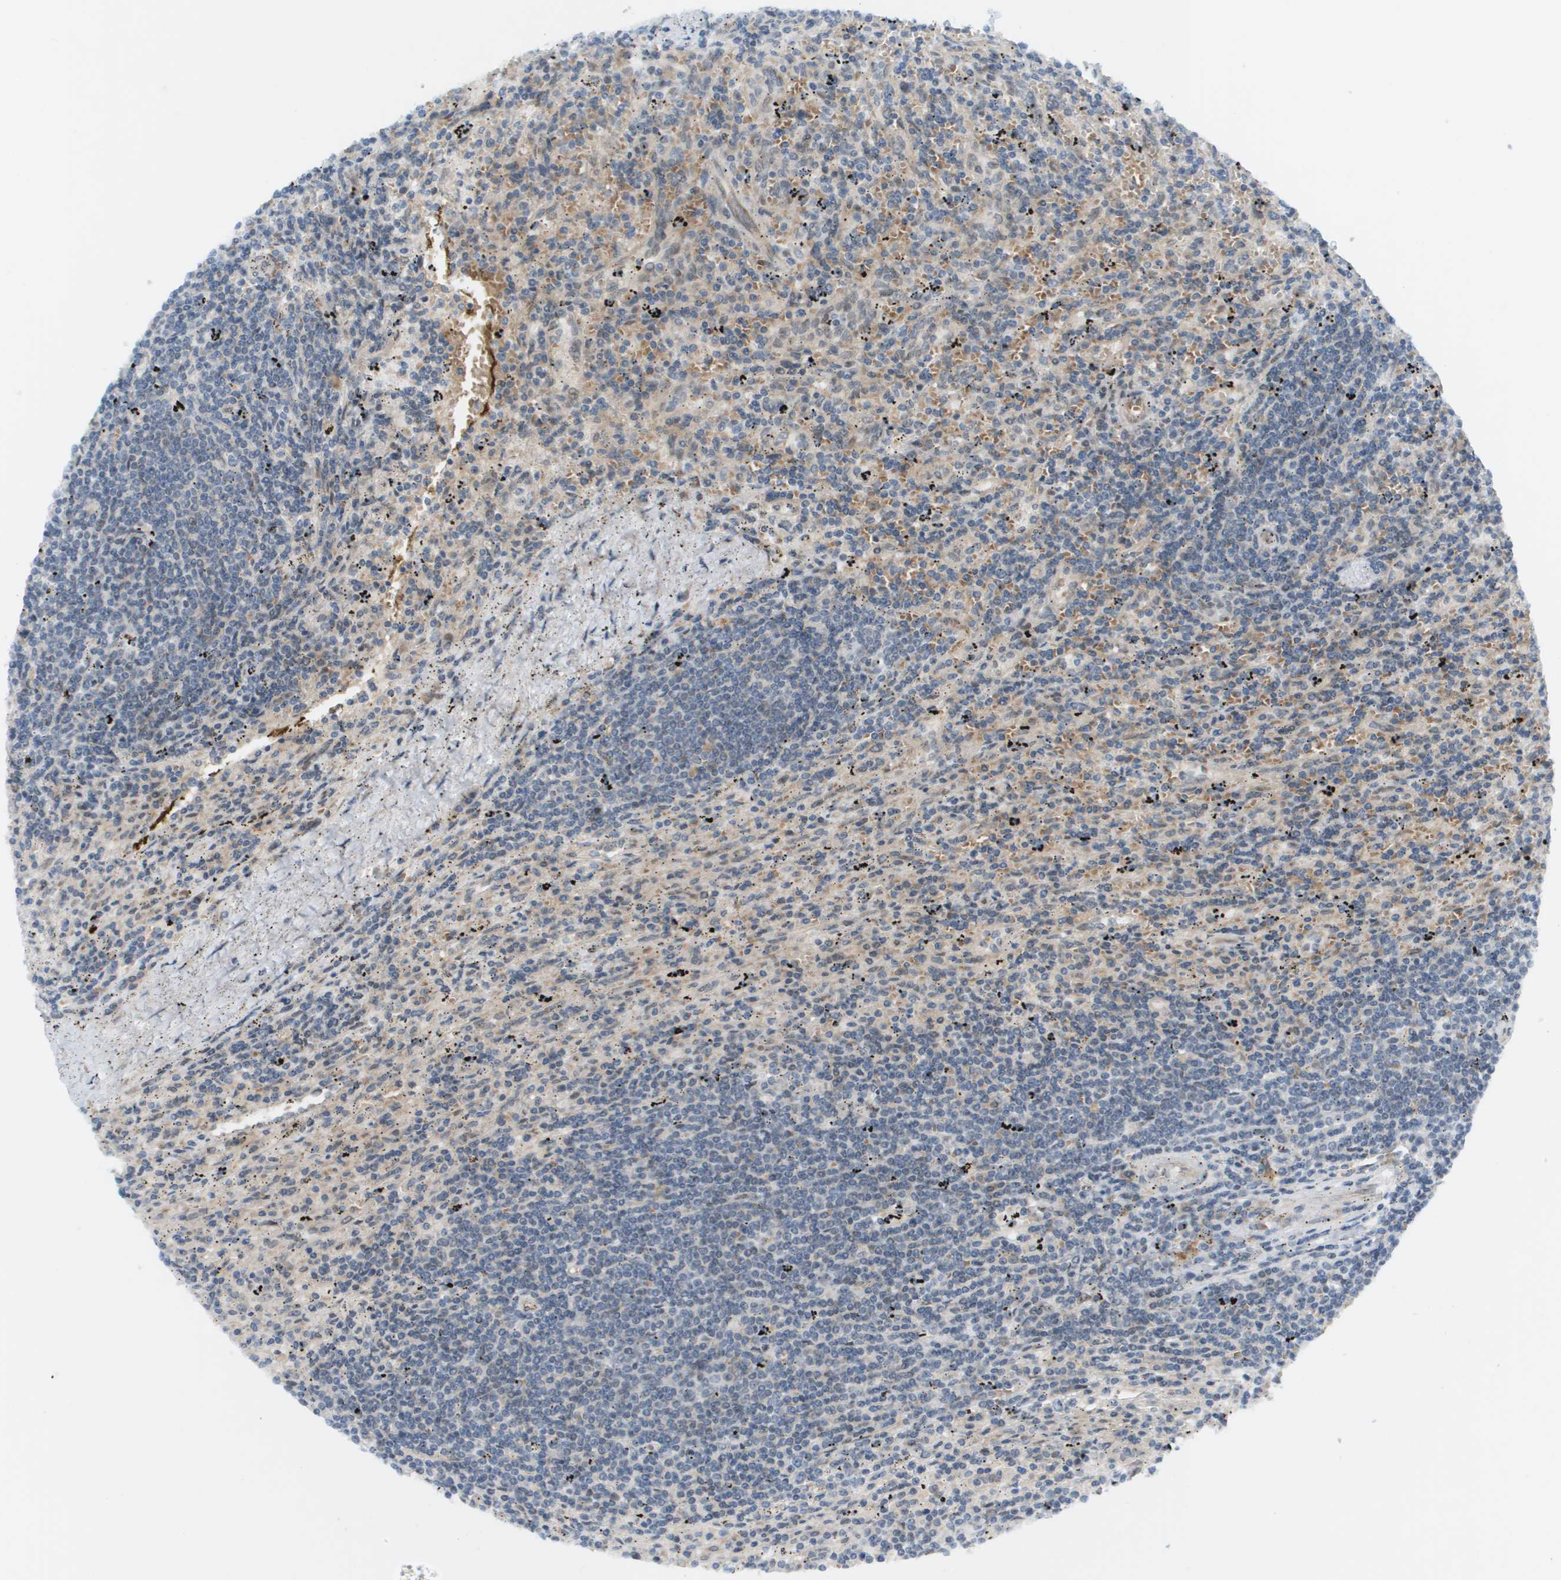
{"staining": {"intensity": "negative", "quantity": "none", "location": "none"}, "tissue": "lymphoma", "cell_type": "Tumor cells", "image_type": "cancer", "snomed": [{"axis": "morphology", "description": "Malignant lymphoma, non-Hodgkin's type, Low grade"}, {"axis": "topography", "description": "Spleen"}], "caption": "Immunohistochemistry (IHC) of human malignant lymphoma, non-Hodgkin's type (low-grade) exhibits no expression in tumor cells.", "gene": "CACNB4", "patient": {"sex": "male", "age": 76}}